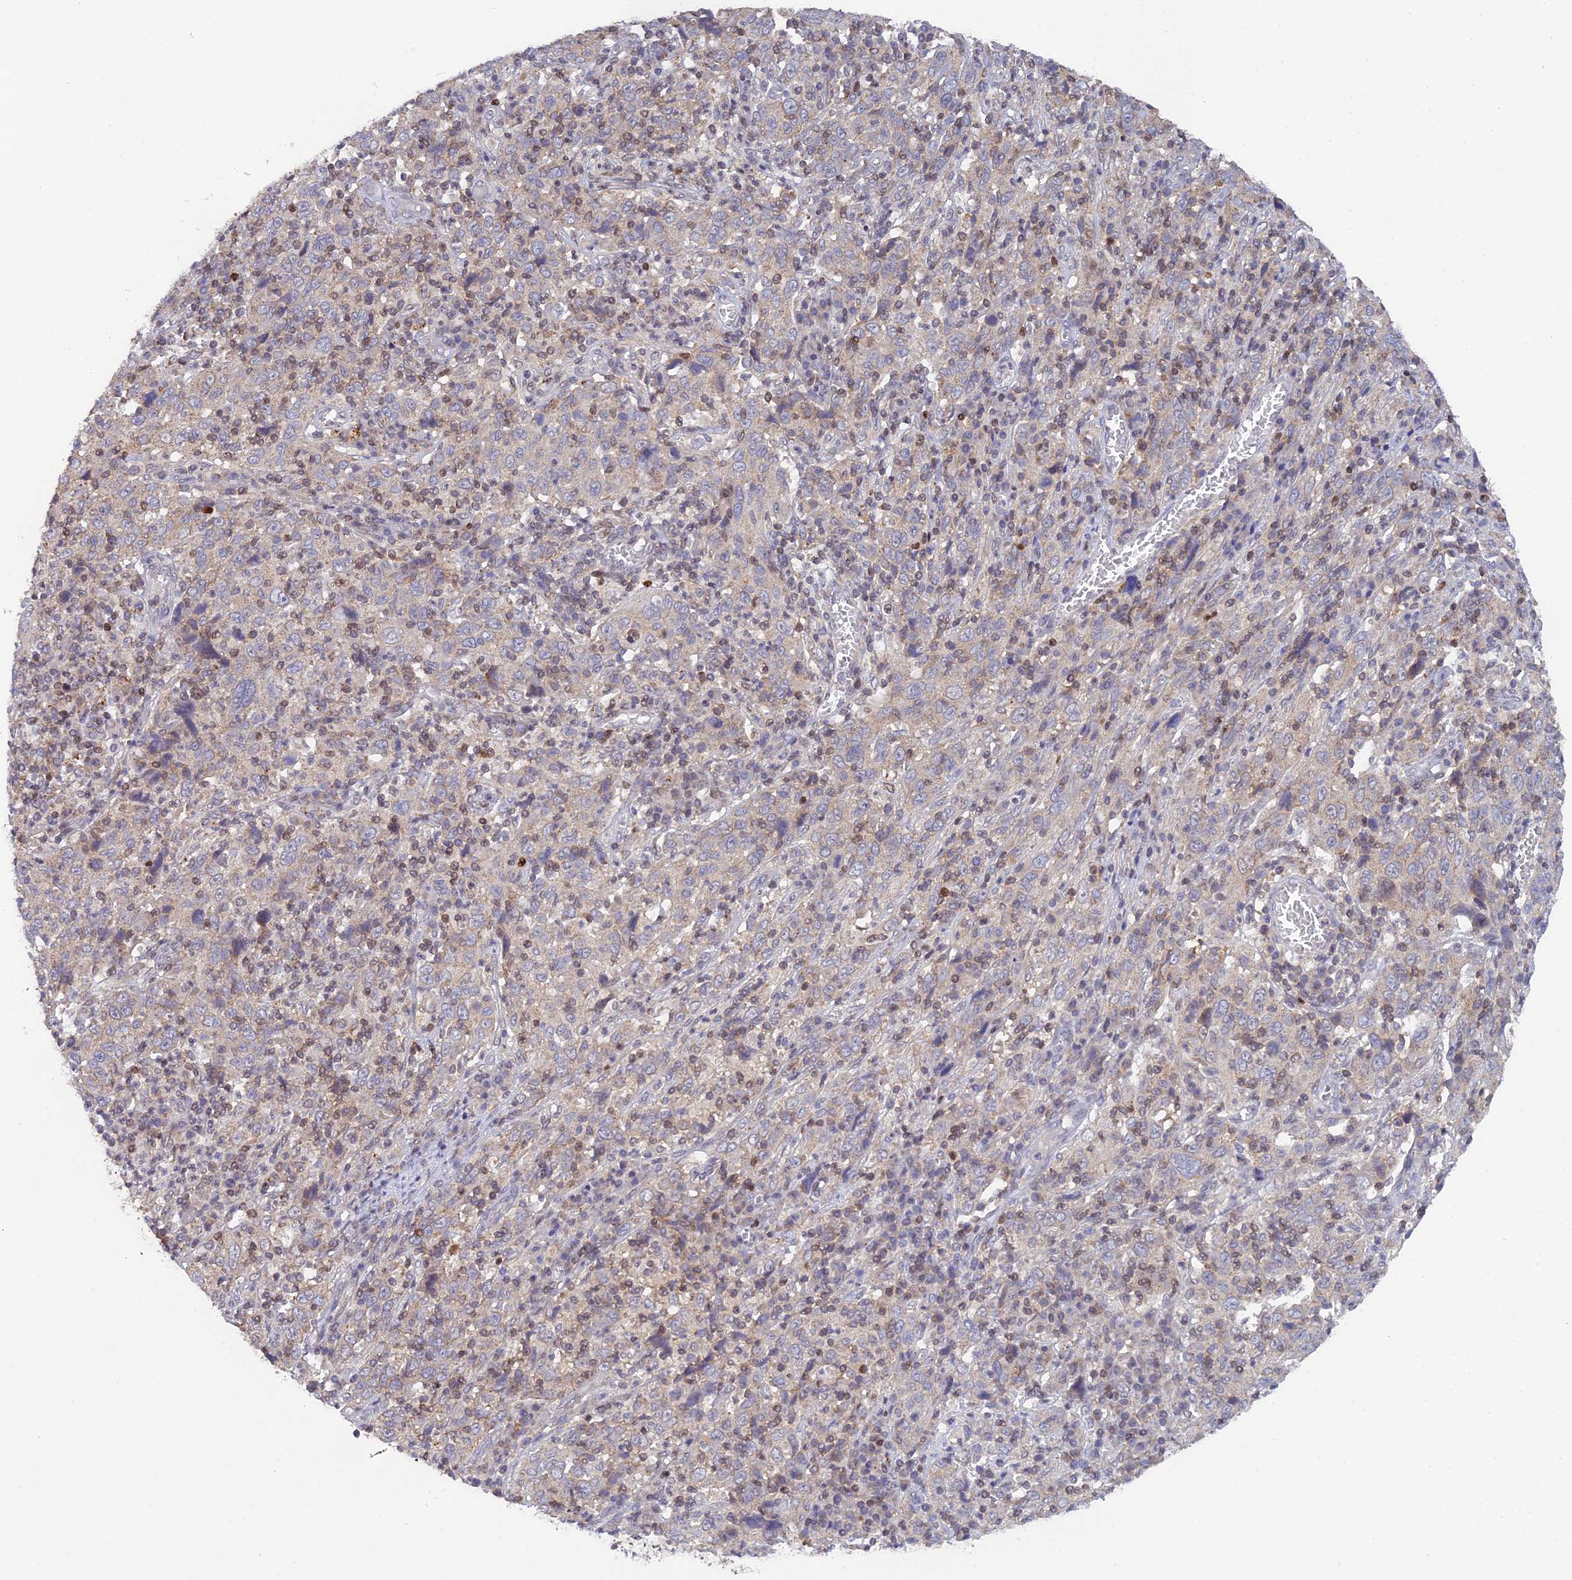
{"staining": {"intensity": "weak", "quantity": "<25%", "location": "cytoplasmic/membranous"}, "tissue": "cervical cancer", "cell_type": "Tumor cells", "image_type": "cancer", "snomed": [{"axis": "morphology", "description": "Squamous cell carcinoma, NOS"}, {"axis": "topography", "description": "Cervix"}], "caption": "The immunohistochemistry photomicrograph has no significant staining in tumor cells of cervical squamous cell carcinoma tissue.", "gene": "ELOA2", "patient": {"sex": "female", "age": 46}}